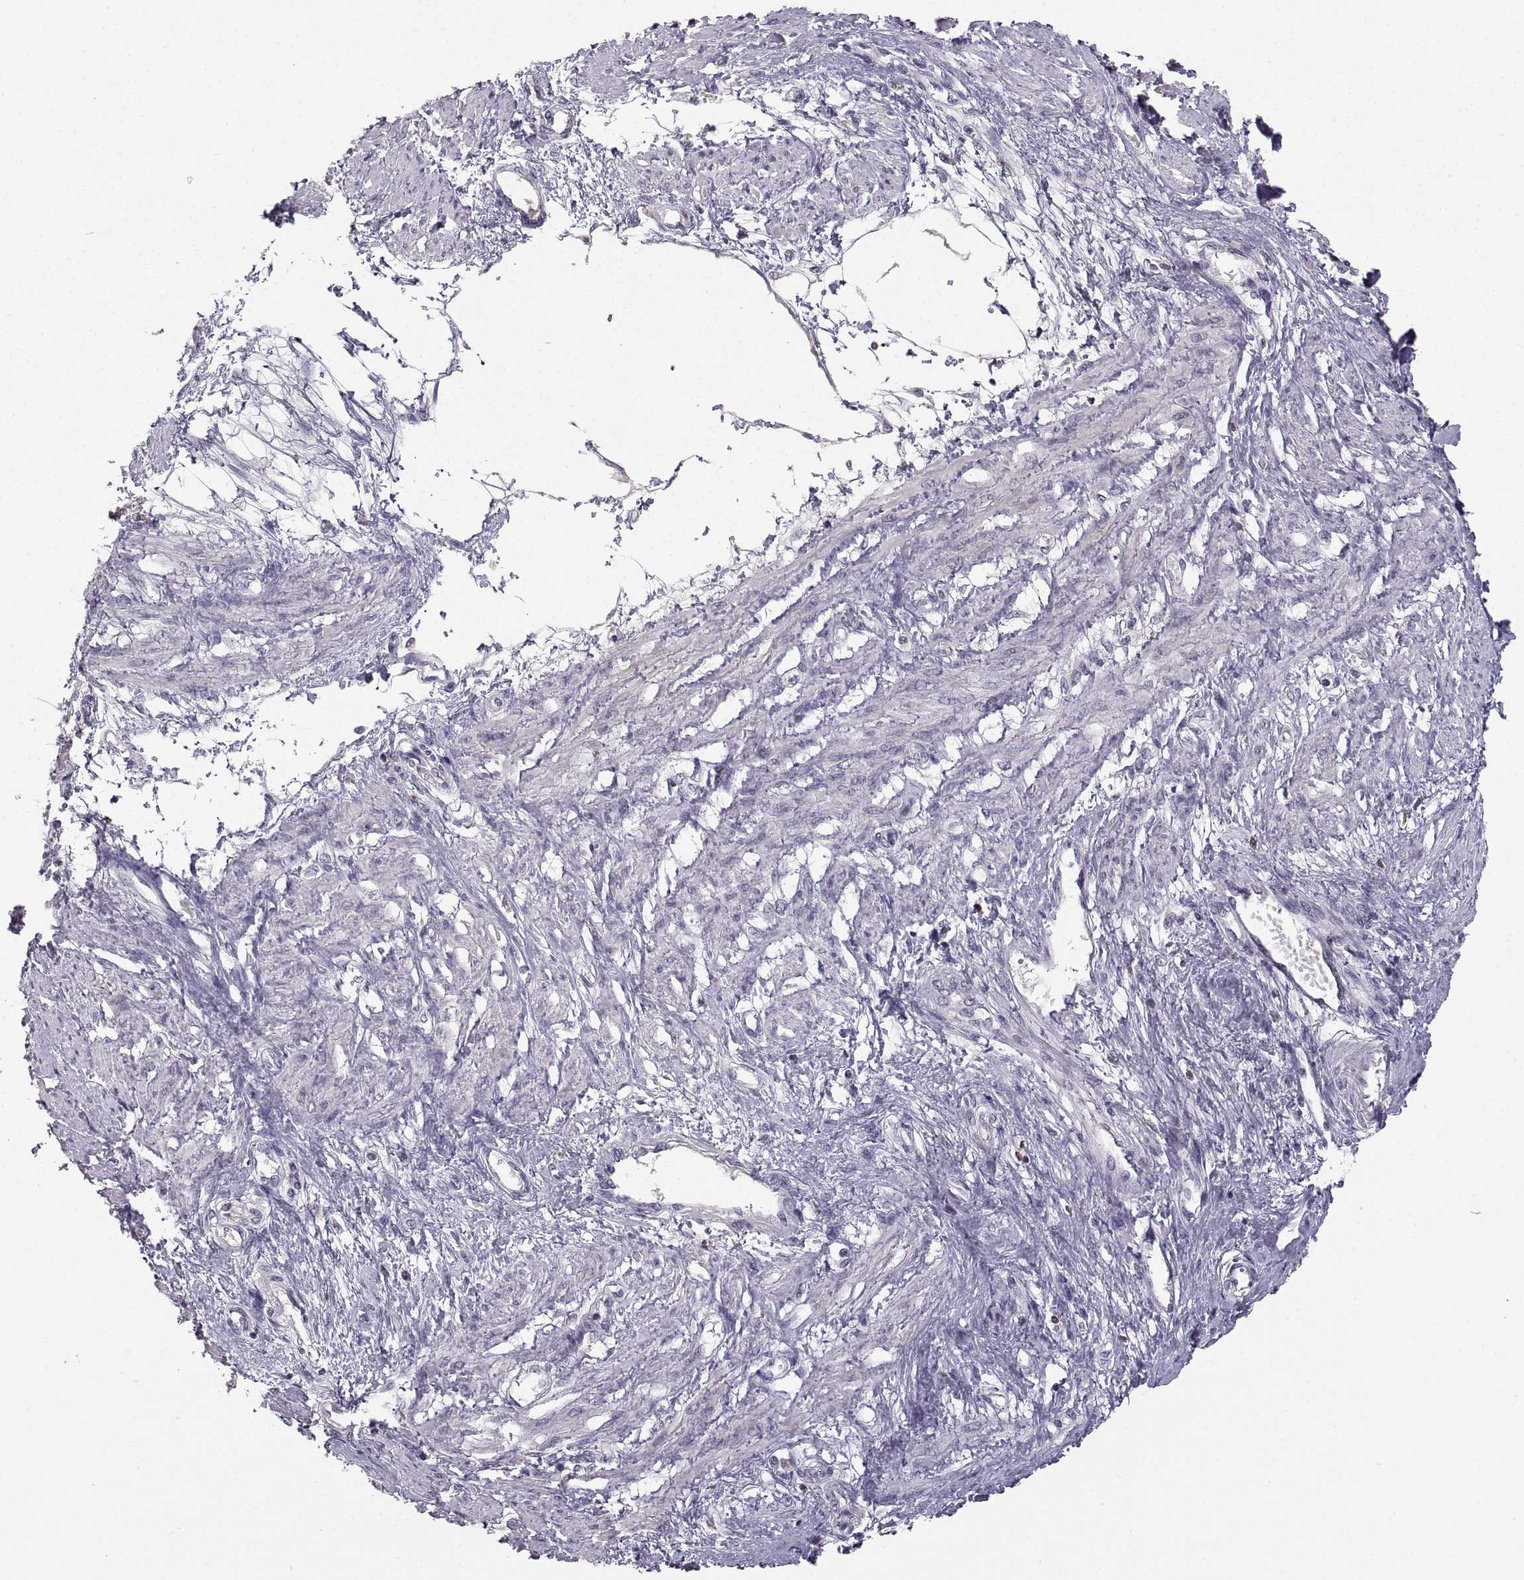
{"staining": {"intensity": "weak", "quantity": "<25%", "location": "cytoplasmic/membranous"}, "tissue": "smooth muscle", "cell_type": "Smooth muscle cells", "image_type": "normal", "snomed": [{"axis": "morphology", "description": "Normal tissue, NOS"}, {"axis": "topography", "description": "Smooth muscle"}, {"axis": "topography", "description": "Uterus"}], "caption": "This is an IHC micrograph of benign human smooth muscle. There is no positivity in smooth muscle cells.", "gene": "EZR", "patient": {"sex": "female", "age": 39}}